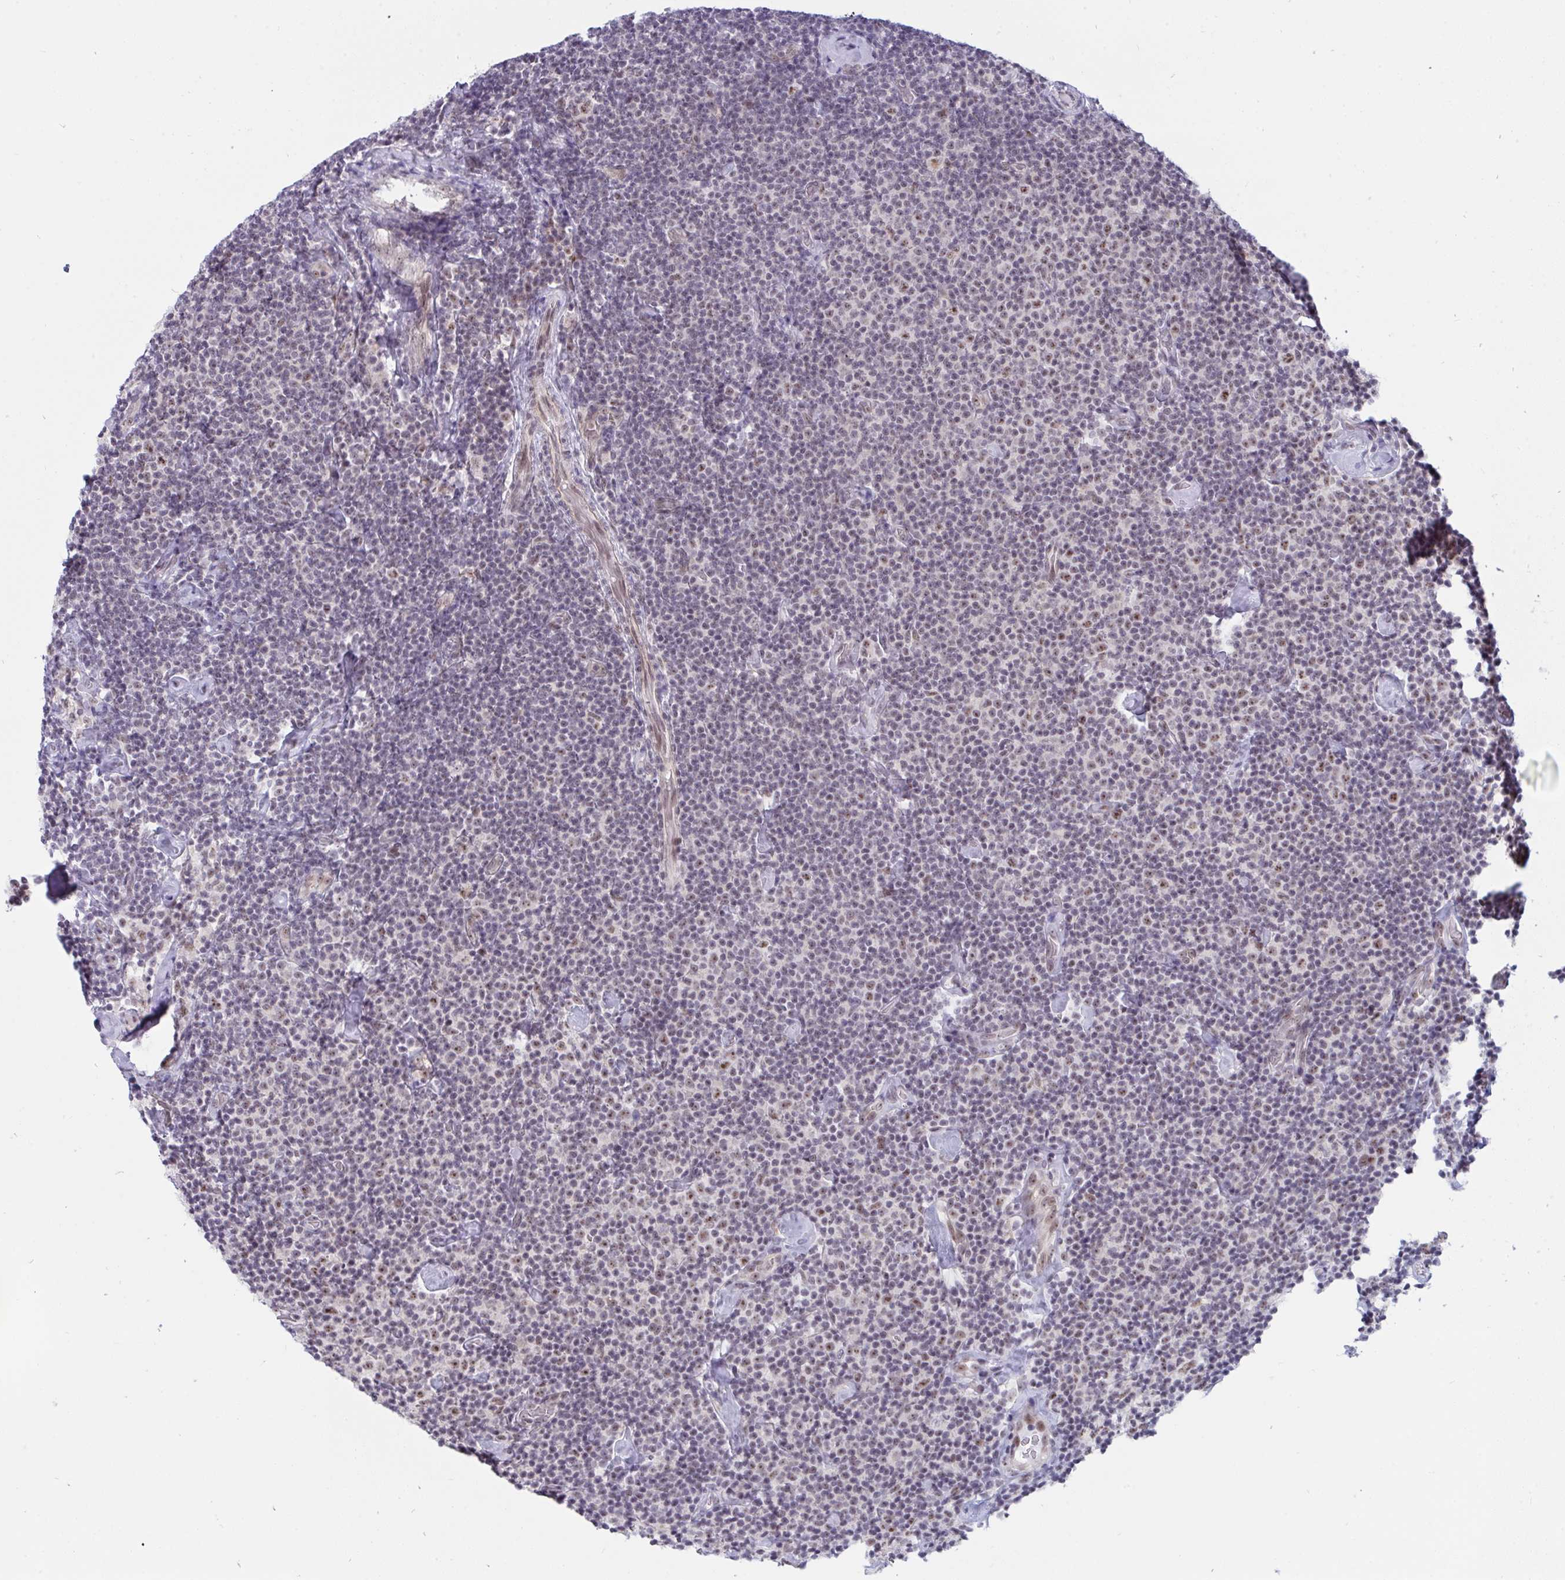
{"staining": {"intensity": "moderate", "quantity": "<25%", "location": "nuclear"}, "tissue": "lymphoma", "cell_type": "Tumor cells", "image_type": "cancer", "snomed": [{"axis": "morphology", "description": "Malignant lymphoma, non-Hodgkin's type, Low grade"}, {"axis": "topography", "description": "Lymph node"}], "caption": "A brown stain labels moderate nuclear positivity of a protein in lymphoma tumor cells.", "gene": "PRR14", "patient": {"sex": "male", "age": 81}}